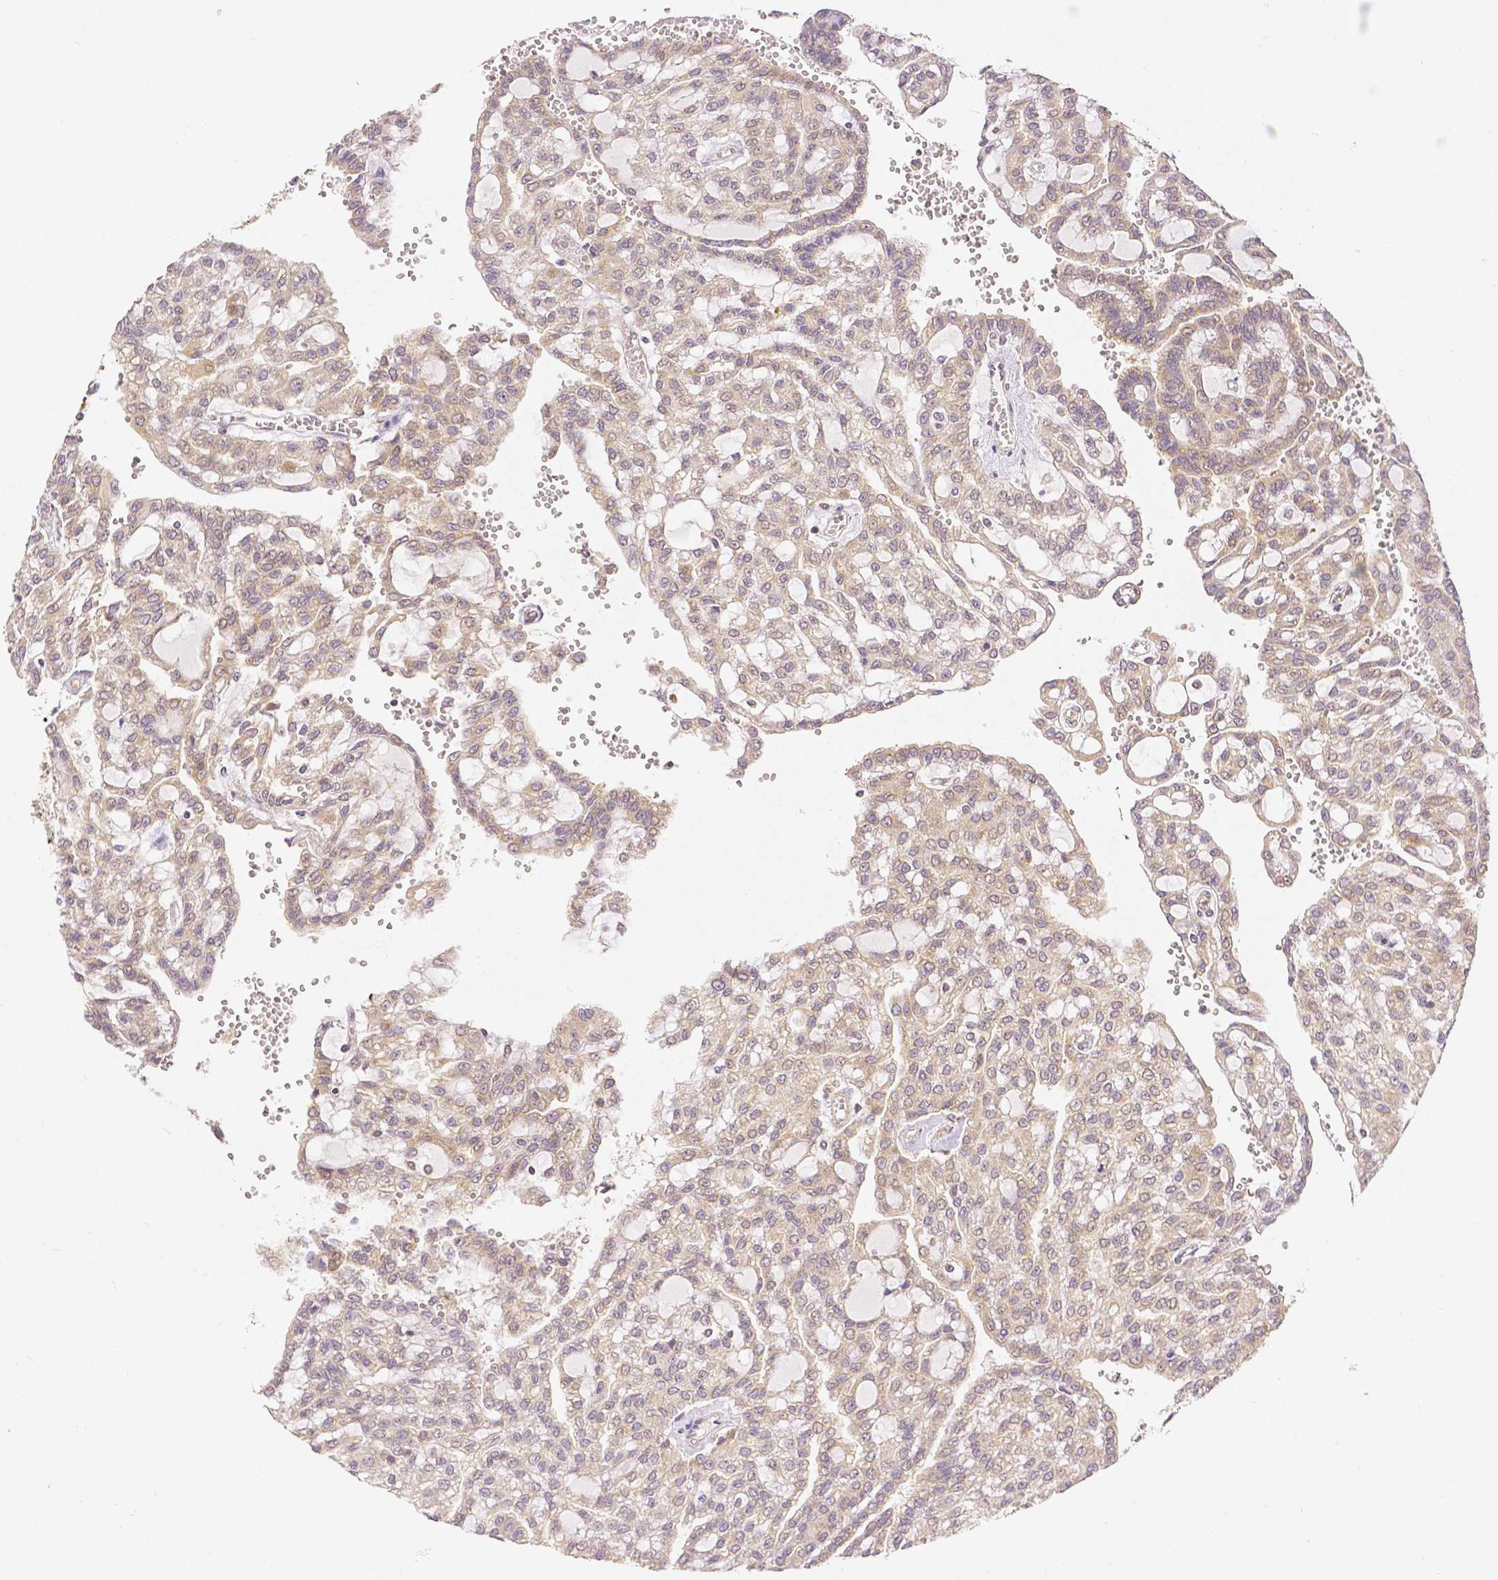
{"staining": {"intensity": "negative", "quantity": "none", "location": "none"}, "tissue": "renal cancer", "cell_type": "Tumor cells", "image_type": "cancer", "snomed": [{"axis": "morphology", "description": "Adenocarcinoma, NOS"}, {"axis": "topography", "description": "Kidney"}], "caption": "The micrograph demonstrates no significant expression in tumor cells of renal adenocarcinoma. The staining is performed using DAB brown chromogen with nuclei counter-stained in using hematoxylin.", "gene": "RHOT1", "patient": {"sex": "male", "age": 63}}